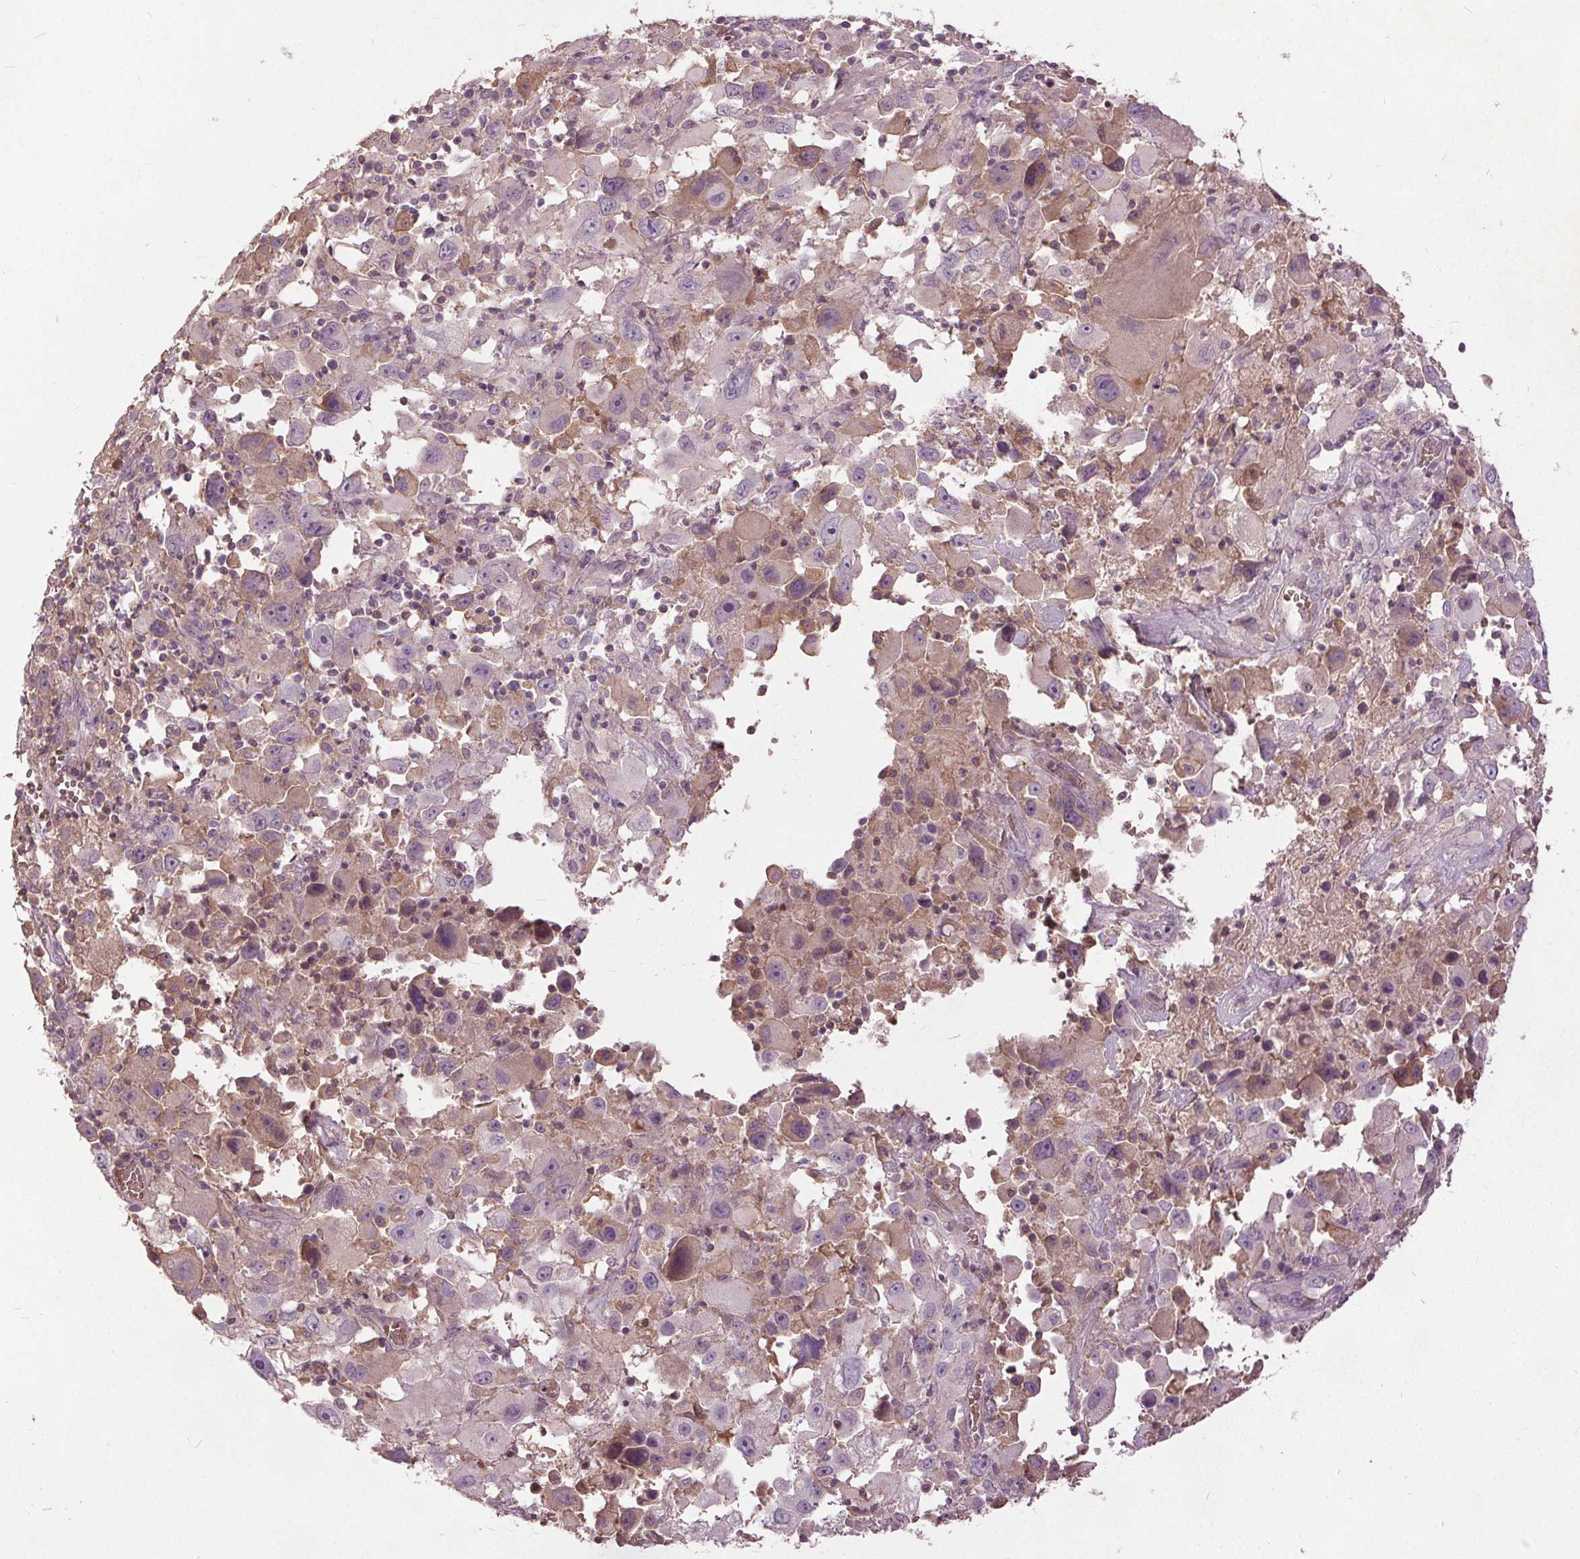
{"staining": {"intensity": "negative", "quantity": "none", "location": "none"}, "tissue": "melanoma", "cell_type": "Tumor cells", "image_type": "cancer", "snomed": [{"axis": "morphology", "description": "Malignant melanoma, Metastatic site"}, {"axis": "topography", "description": "Soft tissue"}], "caption": "This is an IHC micrograph of malignant melanoma (metastatic site). There is no staining in tumor cells.", "gene": "PDGFD", "patient": {"sex": "male", "age": 50}}